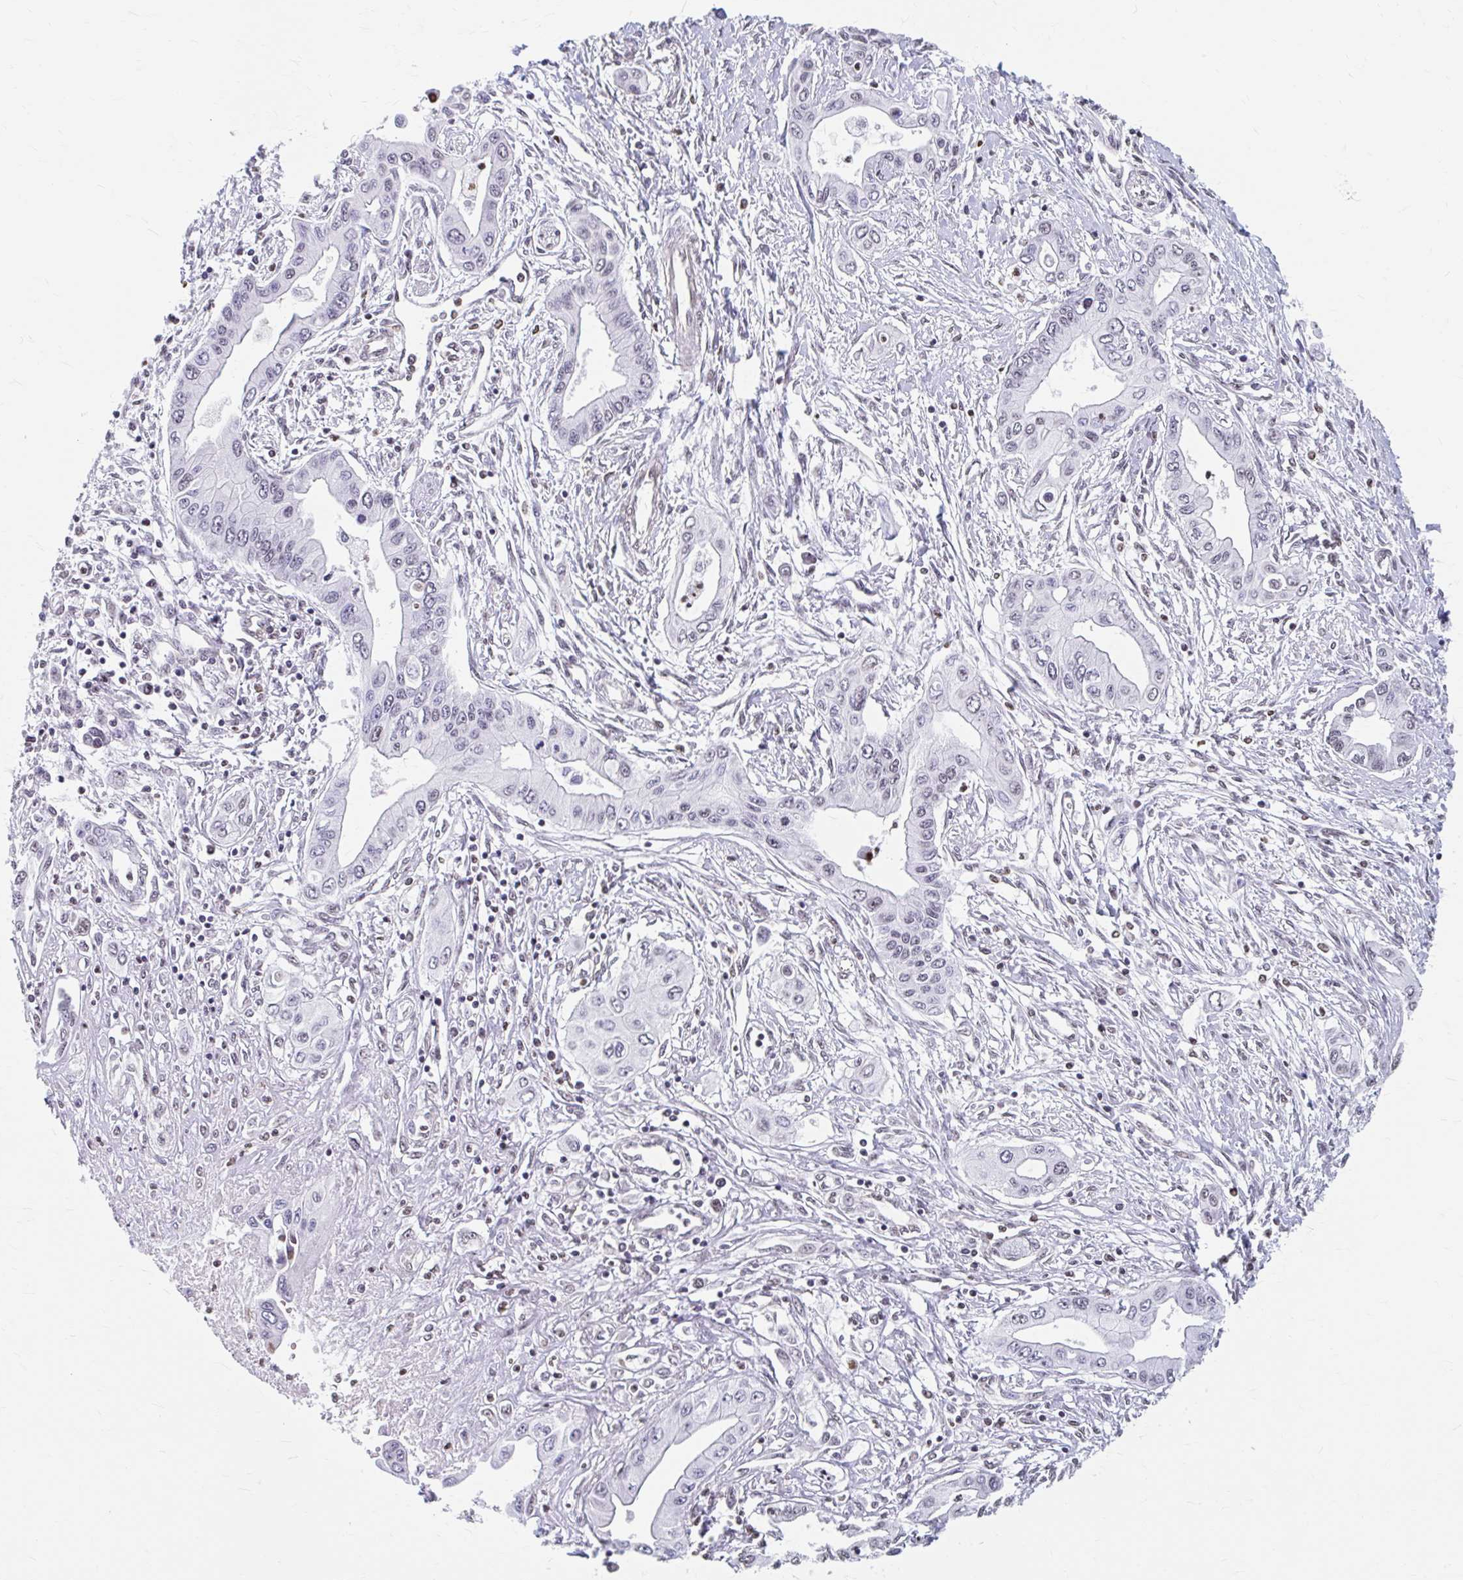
{"staining": {"intensity": "weak", "quantity": "<25%", "location": "nuclear"}, "tissue": "pancreatic cancer", "cell_type": "Tumor cells", "image_type": "cancer", "snomed": [{"axis": "morphology", "description": "Adenocarcinoma, NOS"}, {"axis": "topography", "description": "Pancreas"}], "caption": "Micrograph shows no significant protein staining in tumor cells of adenocarcinoma (pancreatic).", "gene": "ORC3", "patient": {"sex": "female", "age": 62}}